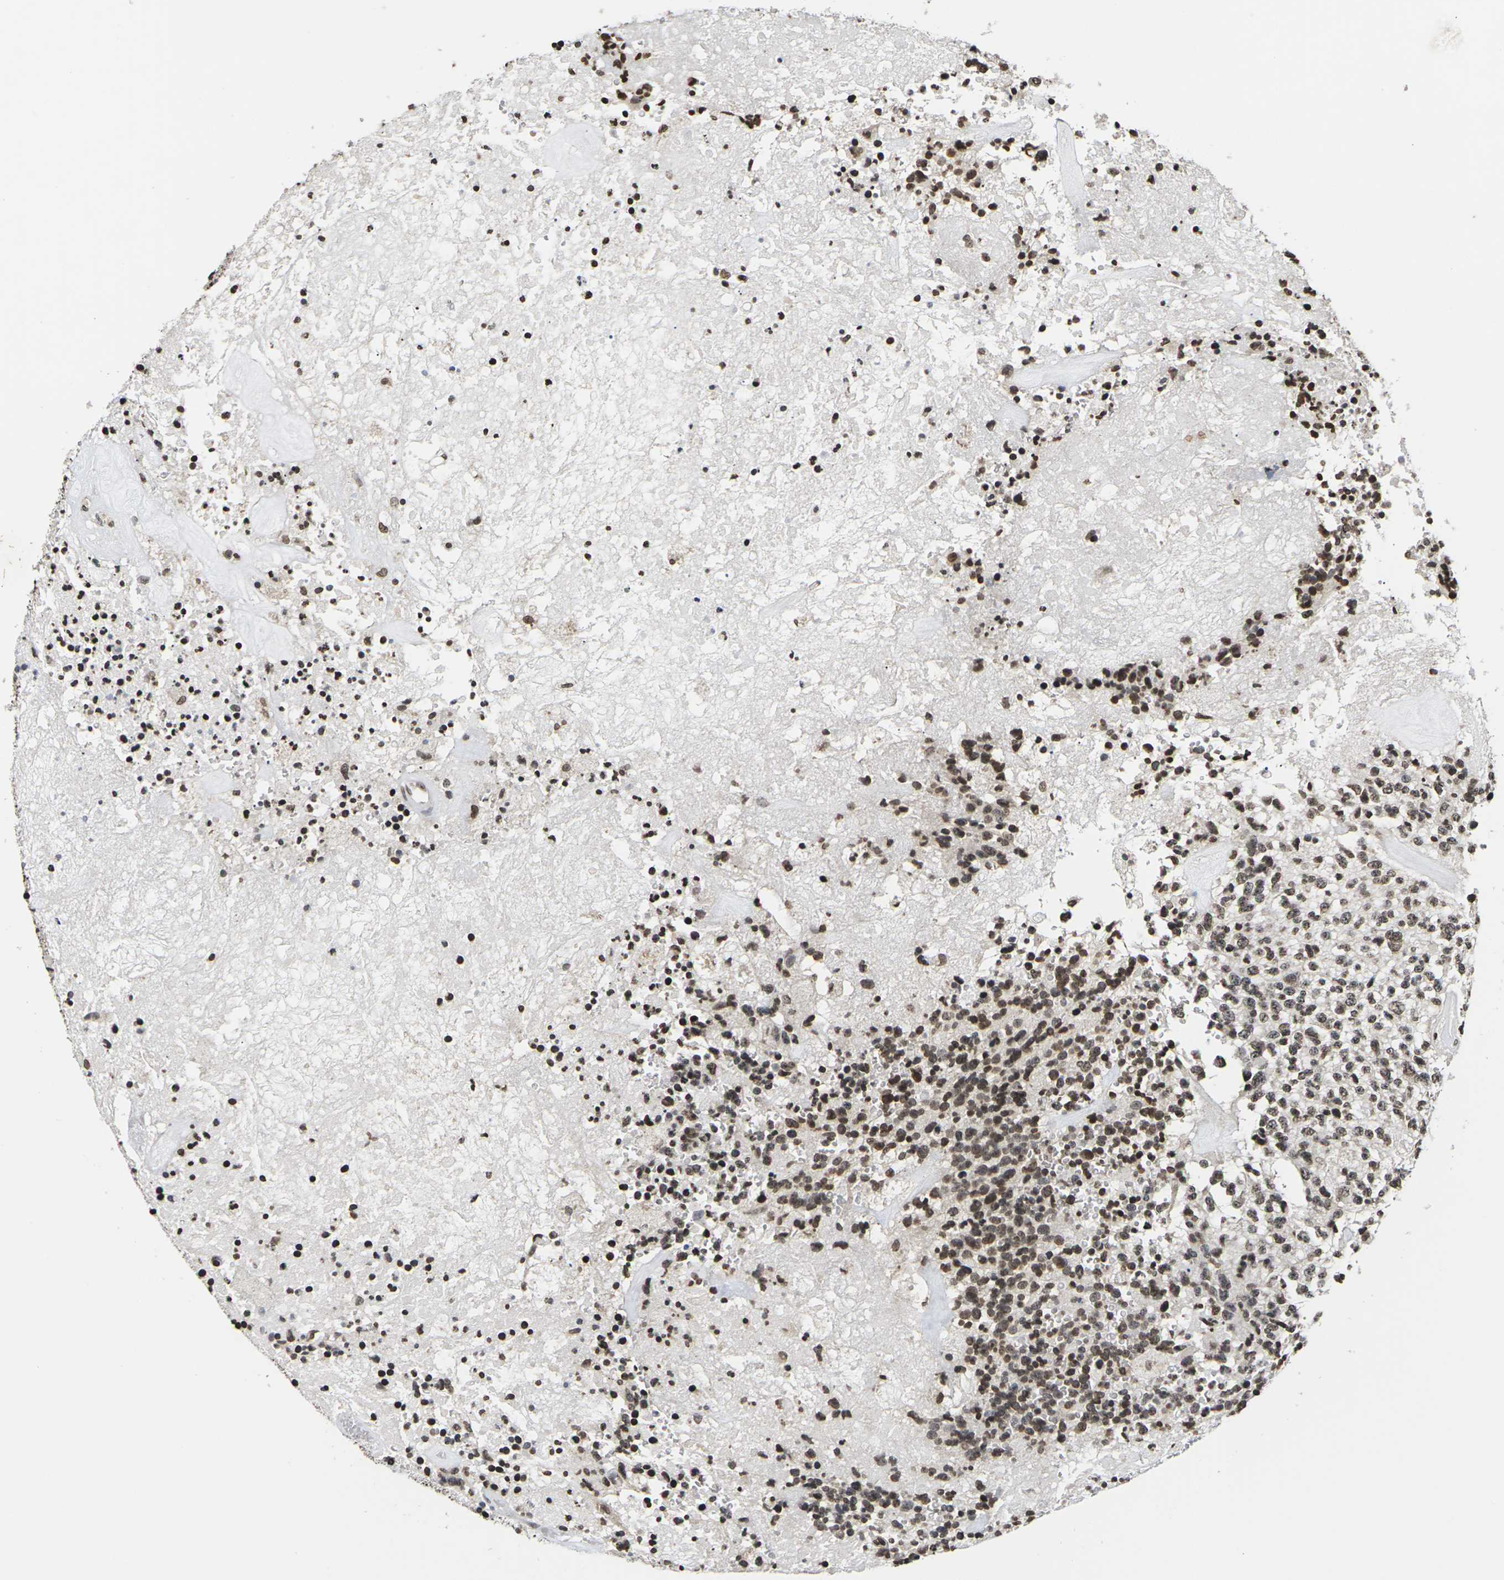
{"staining": {"intensity": "moderate", "quantity": ">75%", "location": "nuclear"}, "tissue": "glioma", "cell_type": "Tumor cells", "image_type": "cancer", "snomed": [{"axis": "morphology", "description": "Glioma, malignant, High grade"}, {"axis": "topography", "description": "pancreas cauda"}], "caption": "Immunohistochemical staining of malignant glioma (high-grade) displays medium levels of moderate nuclear expression in about >75% of tumor cells.", "gene": "ETV5", "patient": {"sex": "male", "age": 60}}